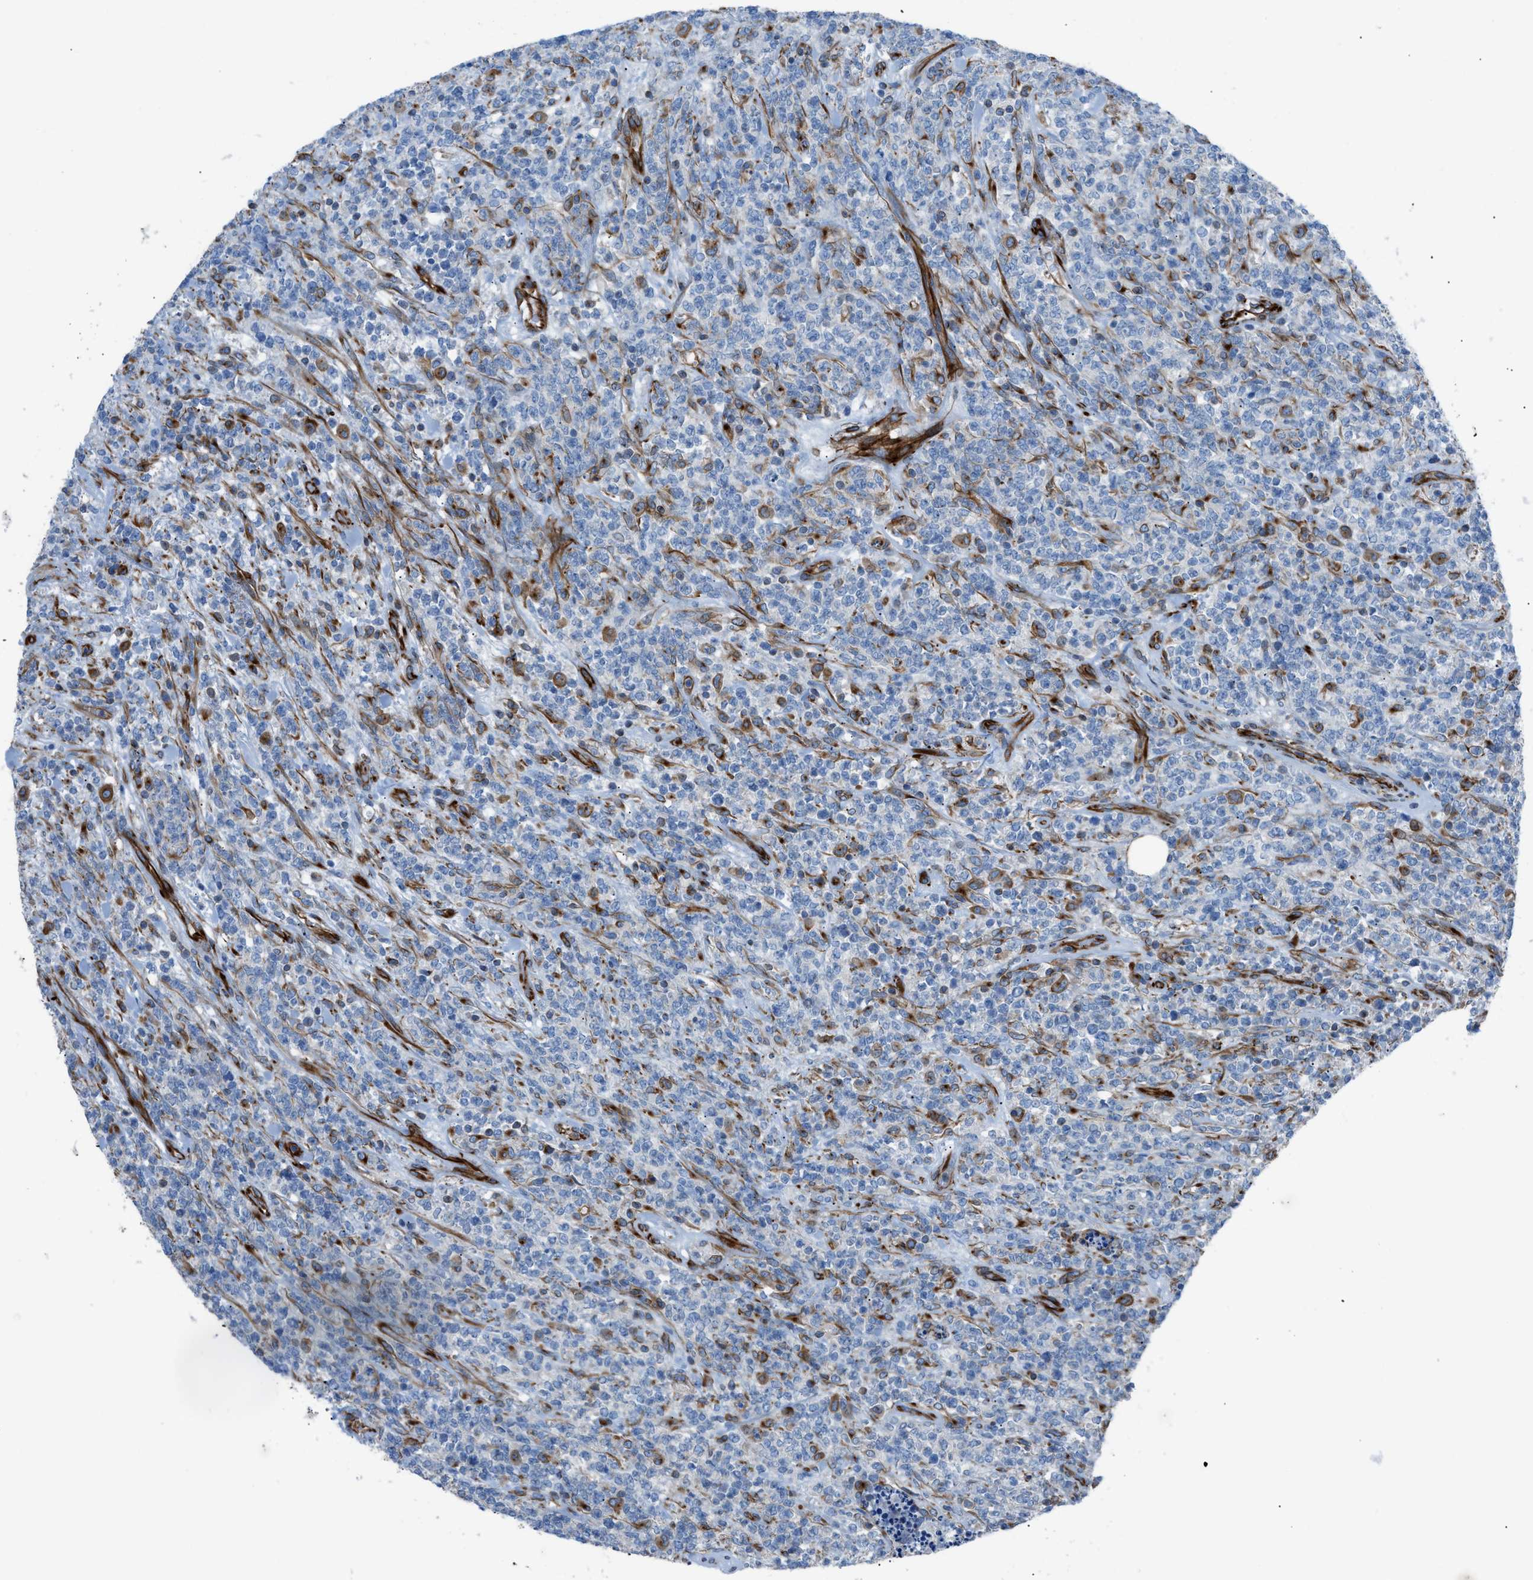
{"staining": {"intensity": "moderate", "quantity": "<25%", "location": "cytoplasmic/membranous"}, "tissue": "lymphoma", "cell_type": "Tumor cells", "image_type": "cancer", "snomed": [{"axis": "morphology", "description": "Malignant lymphoma, non-Hodgkin's type, High grade"}, {"axis": "topography", "description": "Soft tissue"}], "caption": "Brown immunohistochemical staining in human lymphoma shows moderate cytoplasmic/membranous staining in approximately <25% of tumor cells. Ihc stains the protein of interest in brown and the nuclei are stained blue.", "gene": "CABP7", "patient": {"sex": "male", "age": 18}}